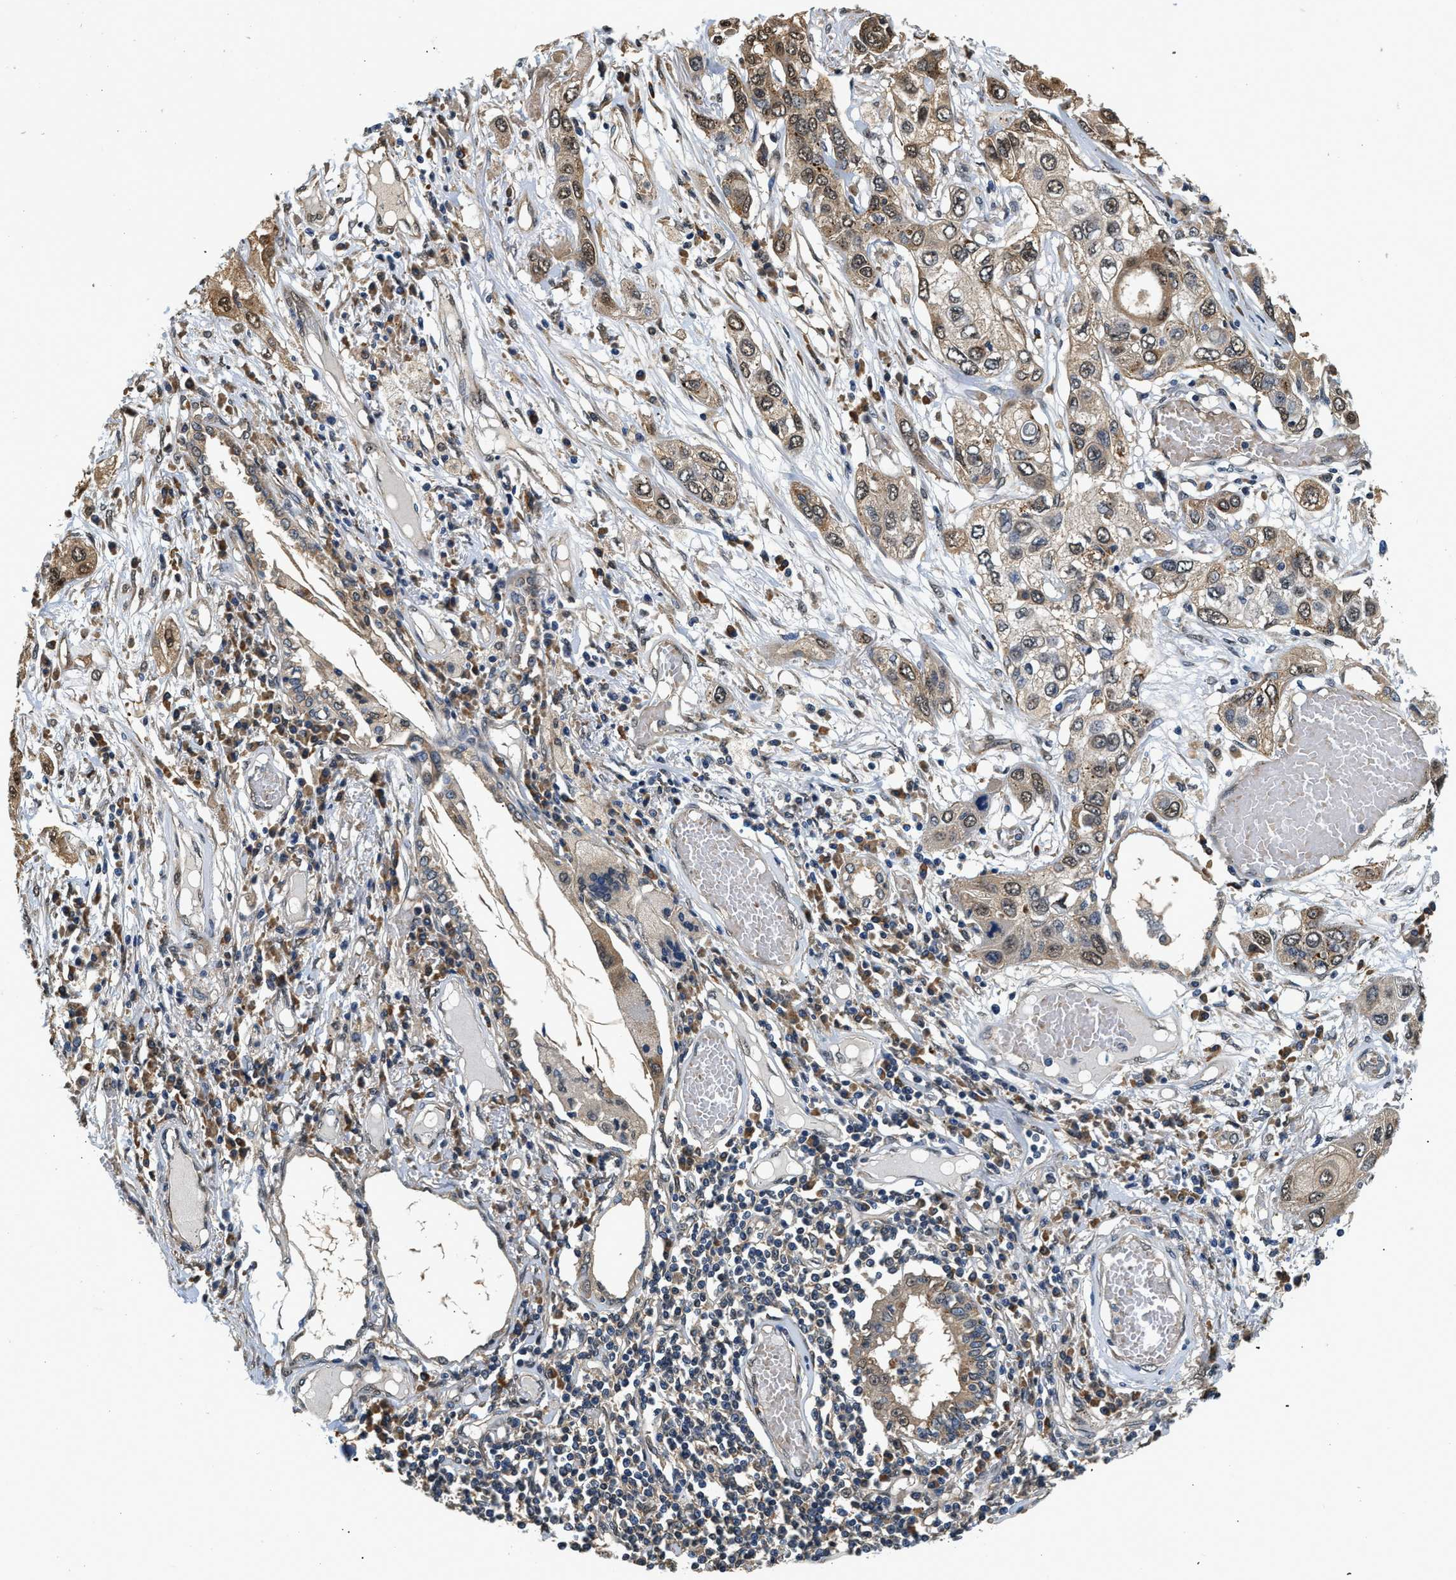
{"staining": {"intensity": "moderate", "quantity": ">75%", "location": "cytoplasmic/membranous,nuclear"}, "tissue": "lung cancer", "cell_type": "Tumor cells", "image_type": "cancer", "snomed": [{"axis": "morphology", "description": "Squamous cell carcinoma, NOS"}, {"axis": "topography", "description": "Lung"}], "caption": "Moderate cytoplasmic/membranous and nuclear protein expression is seen in approximately >75% of tumor cells in lung squamous cell carcinoma.", "gene": "BCL7C", "patient": {"sex": "male", "age": 71}}